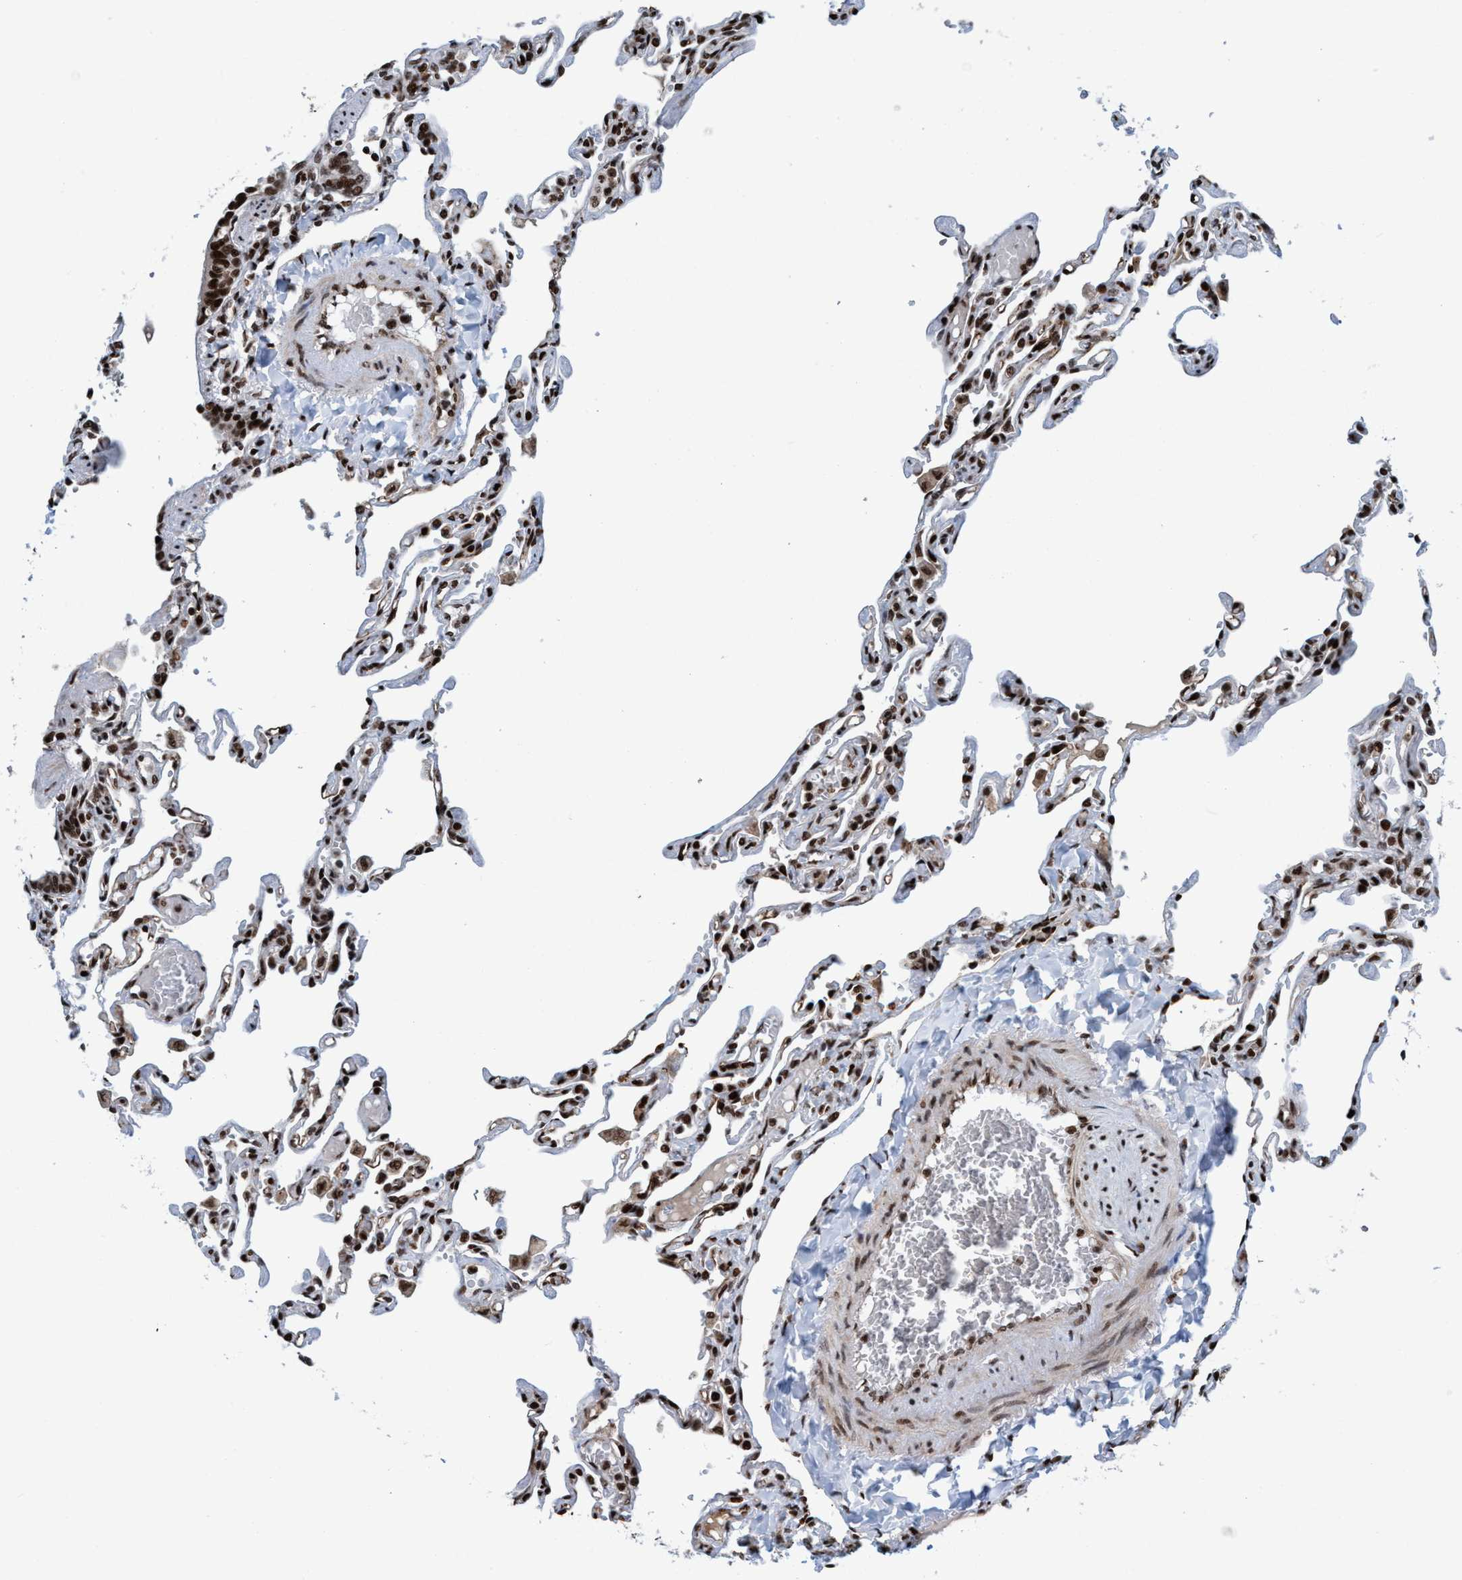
{"staining": {"intensity": "strong", "quantity": ">75%", "location": "nuclear"}, "tissue": "lung", "cell_type": "Alveolar cells", "image_type": "normal", "snomed": [{"axis": "morphology", "description": "Normal tissue, NOS"}, {"axis": "topography", "description": "Lung"}], "caption": "Protein expression analysis of benign human lung reveals strong nuclear staining in about >75% of alveolar cells. (Brightfield microscopy of DAB IHC at high magnification).", "gene": "TOPBP1", "patient": {"sex": "male", "age": 21}}